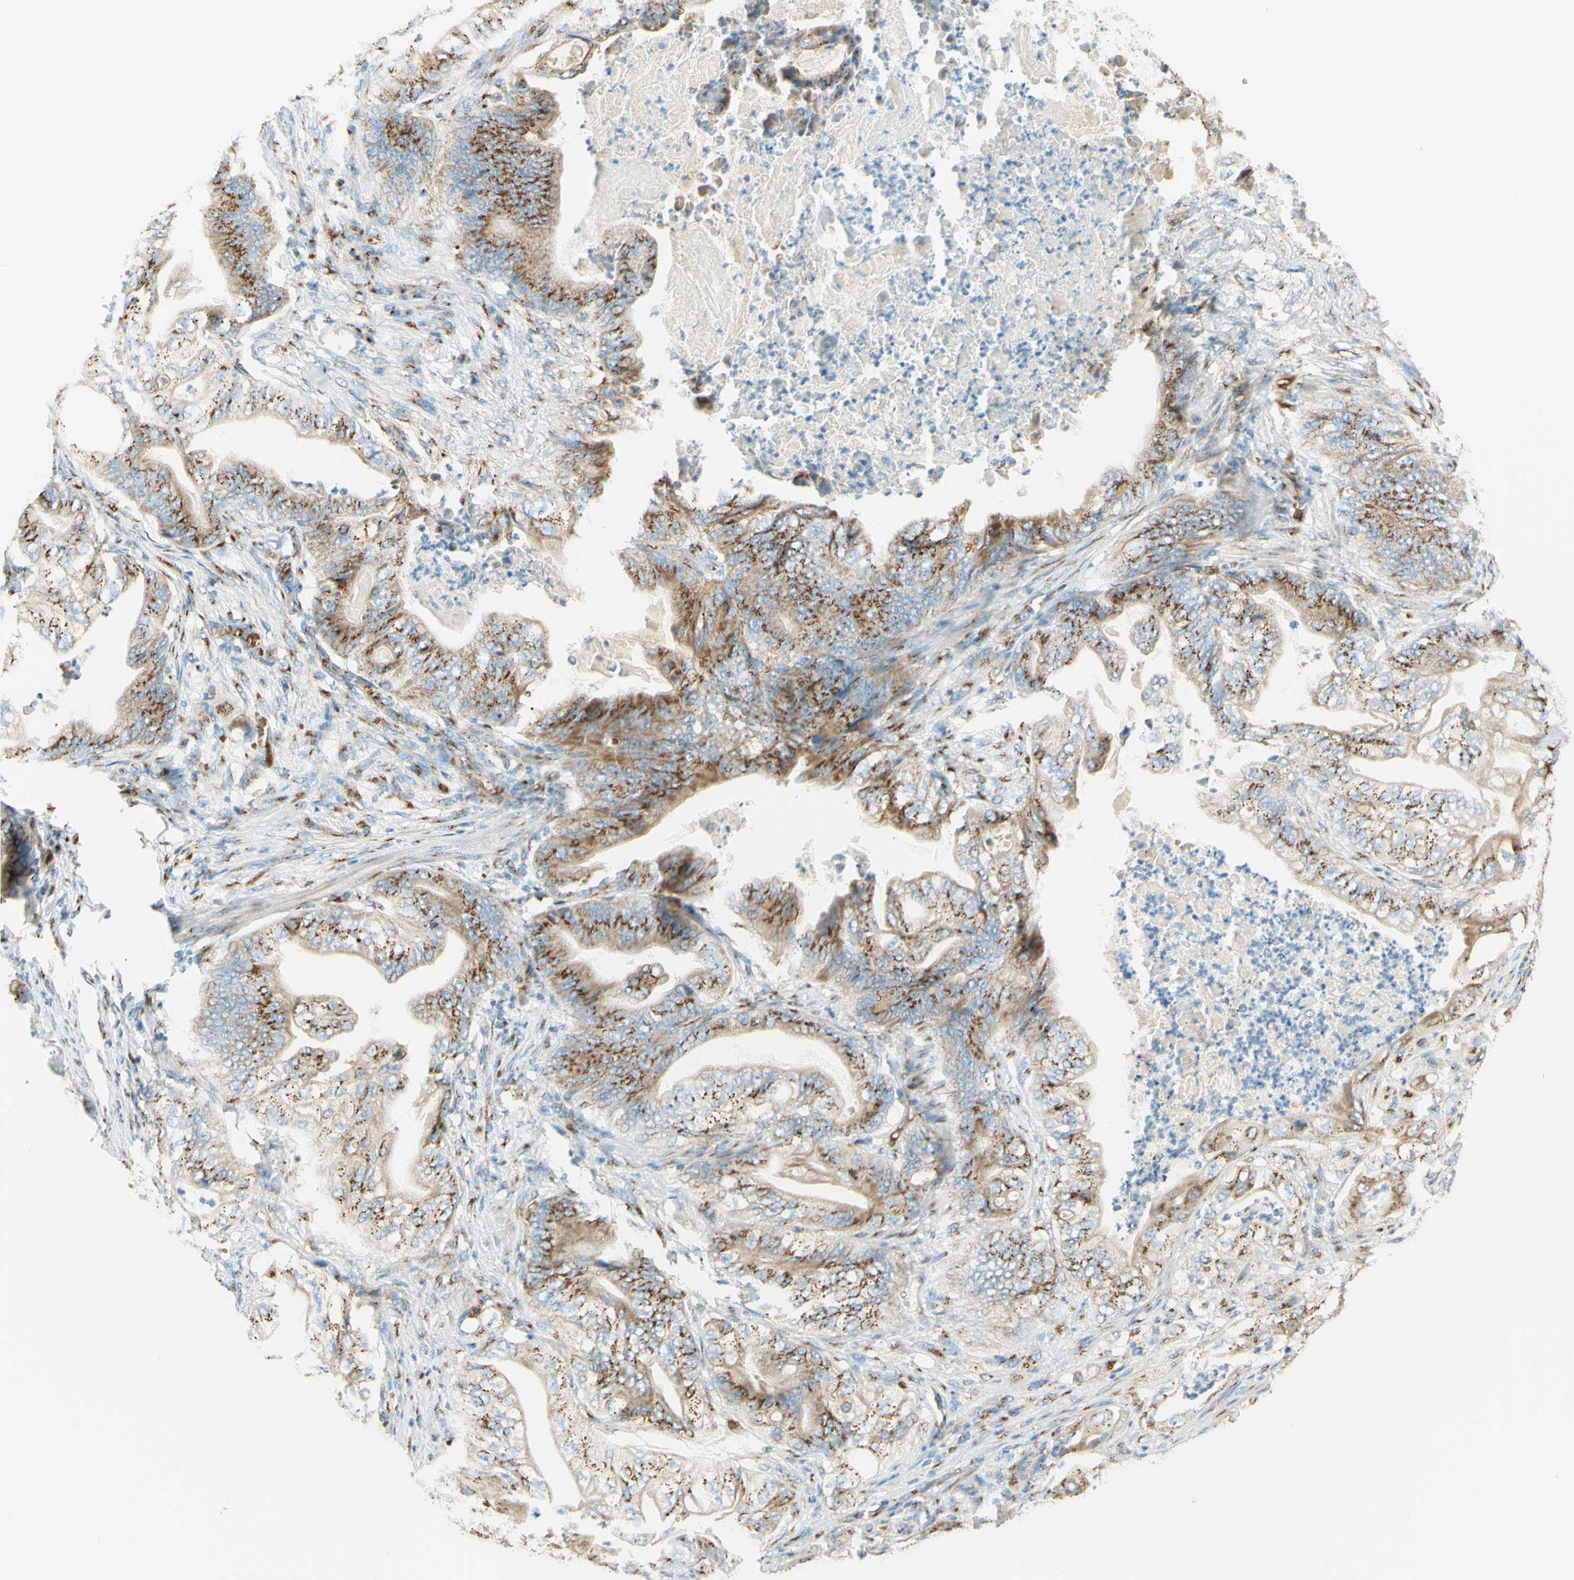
{"staining": {"intensity": "strong", "quantity": ">75%", "location": "cytoplasmic/membranous"}, "tissue": "stomach cancer", "cell_type": "Tumor cells", "image_type": "cancer", "snomed": [{"axis": "morphology", "description": "Adenocarcinoma, NOS"}, {"axis": "topography", "description": "Stomach"}], "caption": "Stomach cancer stained with a protein marker exhibits strong staining in tumor cells.", "gene": "GOLGB1", "patient": {"sex": "female", "age": 73}}